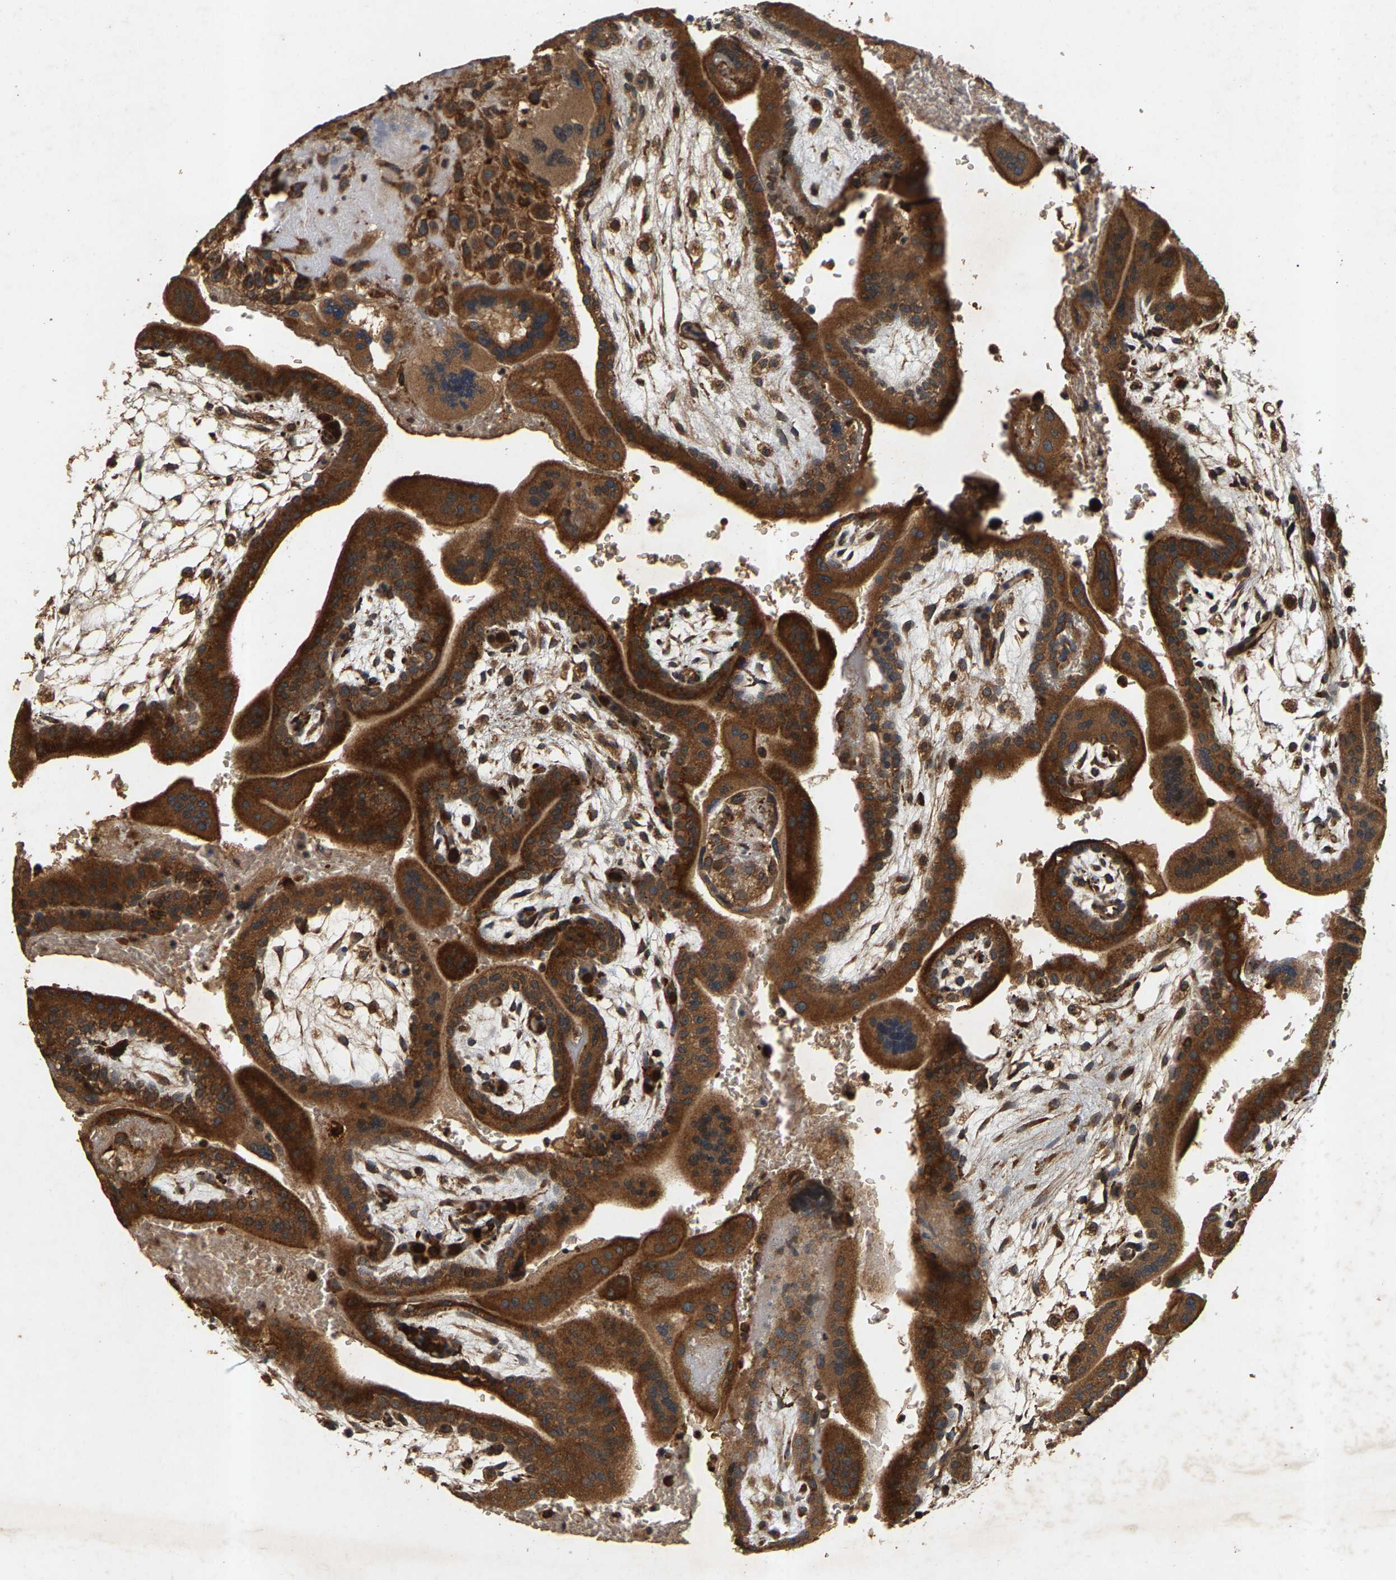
{"staining": {"intensity": "strong", "quantity": ">75%", "location": "cytoplasmic/membranous"}, "tissue": "placenta", "cell_type": "Decidual cells", "image_type": "normal", "snomed": [{"axis": "morphology", "description": "Normal tissue, NOS"}, {"axis": "topography", "description": "Placenta"}], "caption": "Human placenta stained with a brown dye shows strong cytoplasmic/membranous positive expression in approximately >75% of decidual cells.", "gene": "CIDEC", "patient": {"sex": "female", "age": 35}}